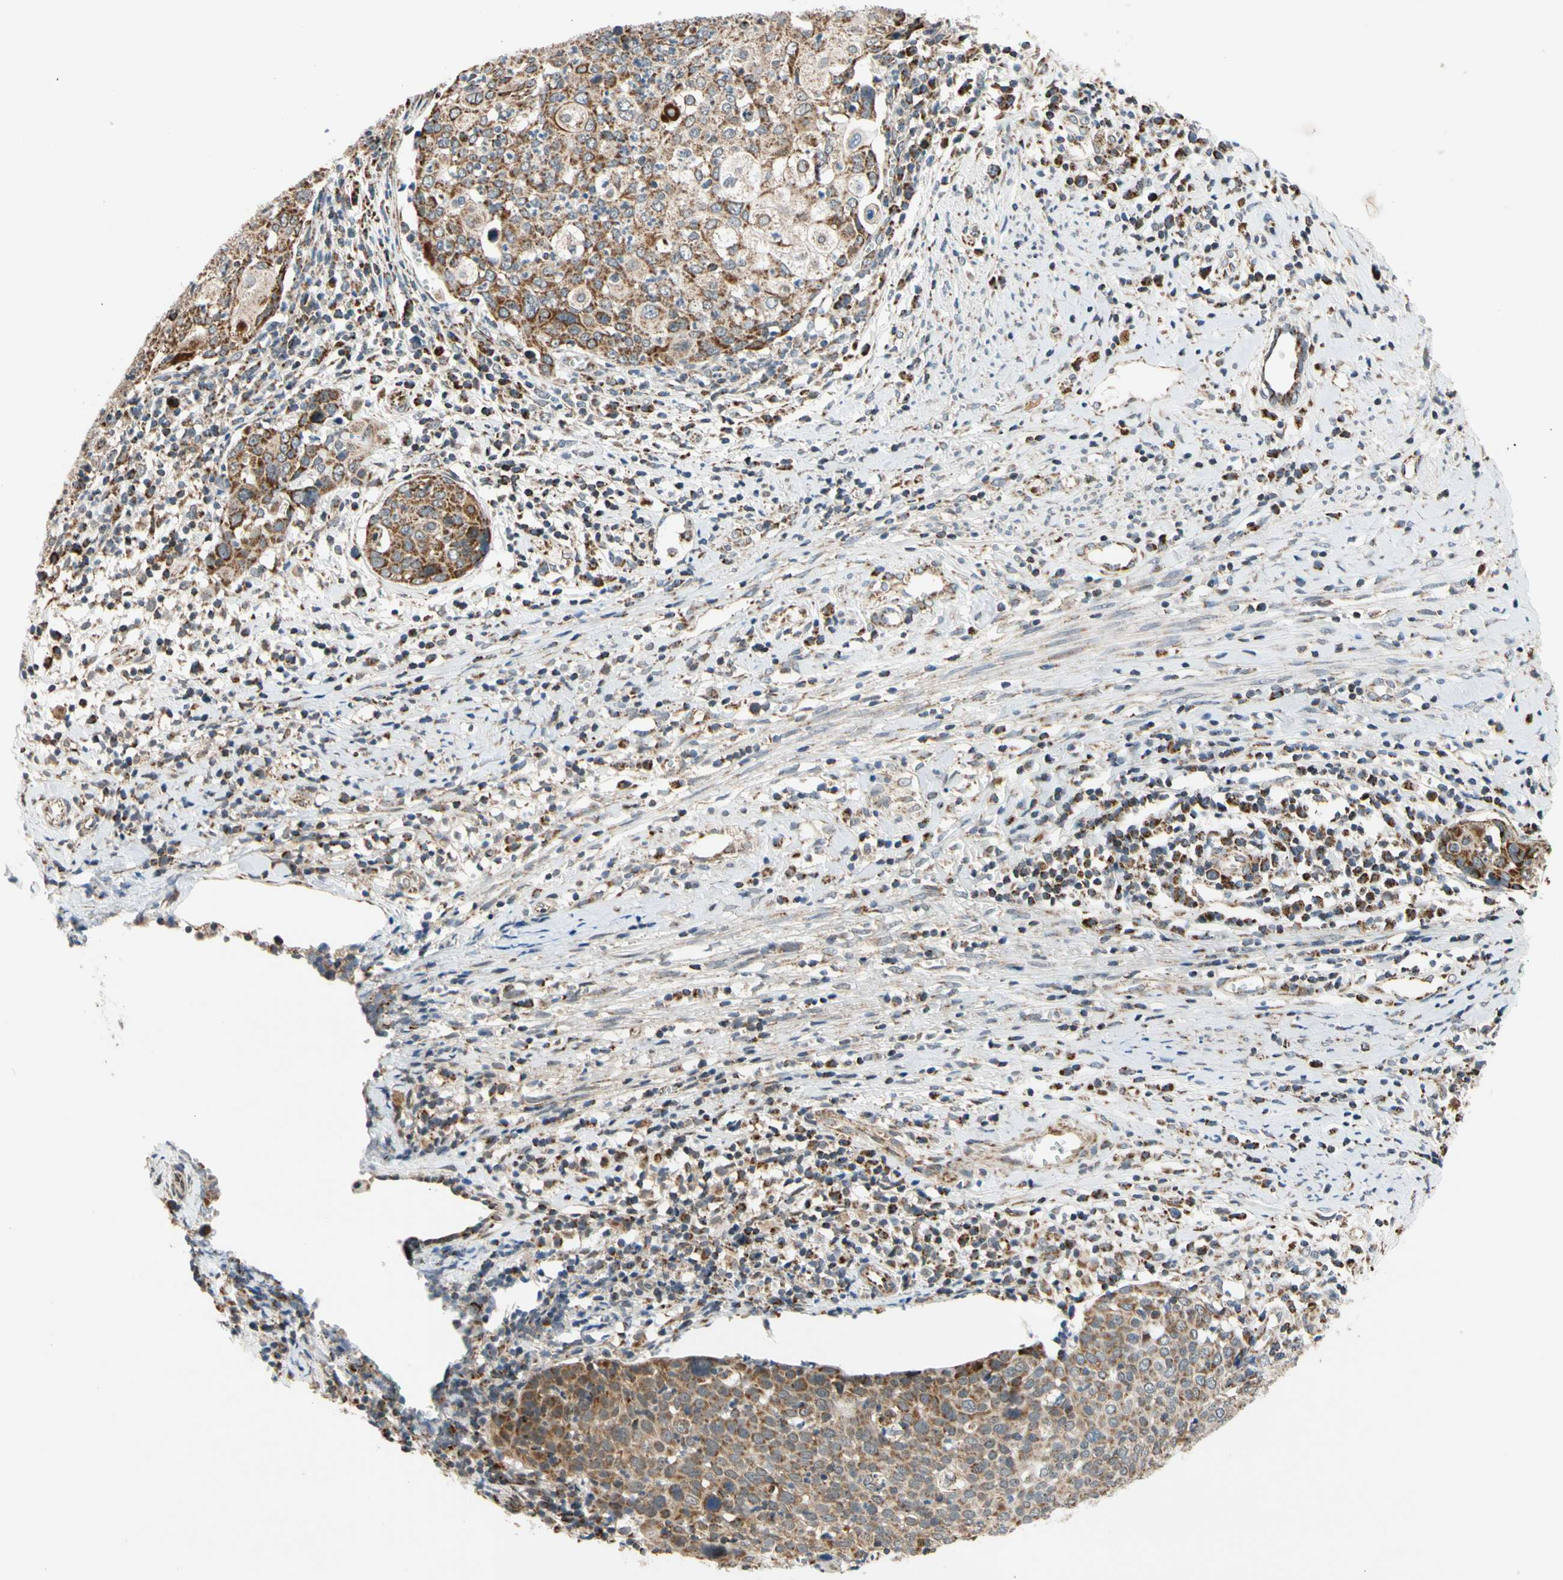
{"staining": {"intensity": "moderate", "quantity": ">75%", "location": "cytoplasmic/membranous"}, "tissue": "cervical cancer", "cell_type": "Tumor cells", "image_type": "cancer", "snomed": [{"axis": "morphology", "description": "Squamous cell carcinoma, NOS"}, {"axis": "topography", "description": "Cervix"}], "caption": "Tumor cells display medium levels of moderate cytoplasmic/membranous positivity in approximately >75% of cells in squamous cell carcinoma (cervical). (DAB IHC with brightfield microscopy, high magnification).", "gene": "KHDC4", "patient": {"sex": "female", "age": 40}}